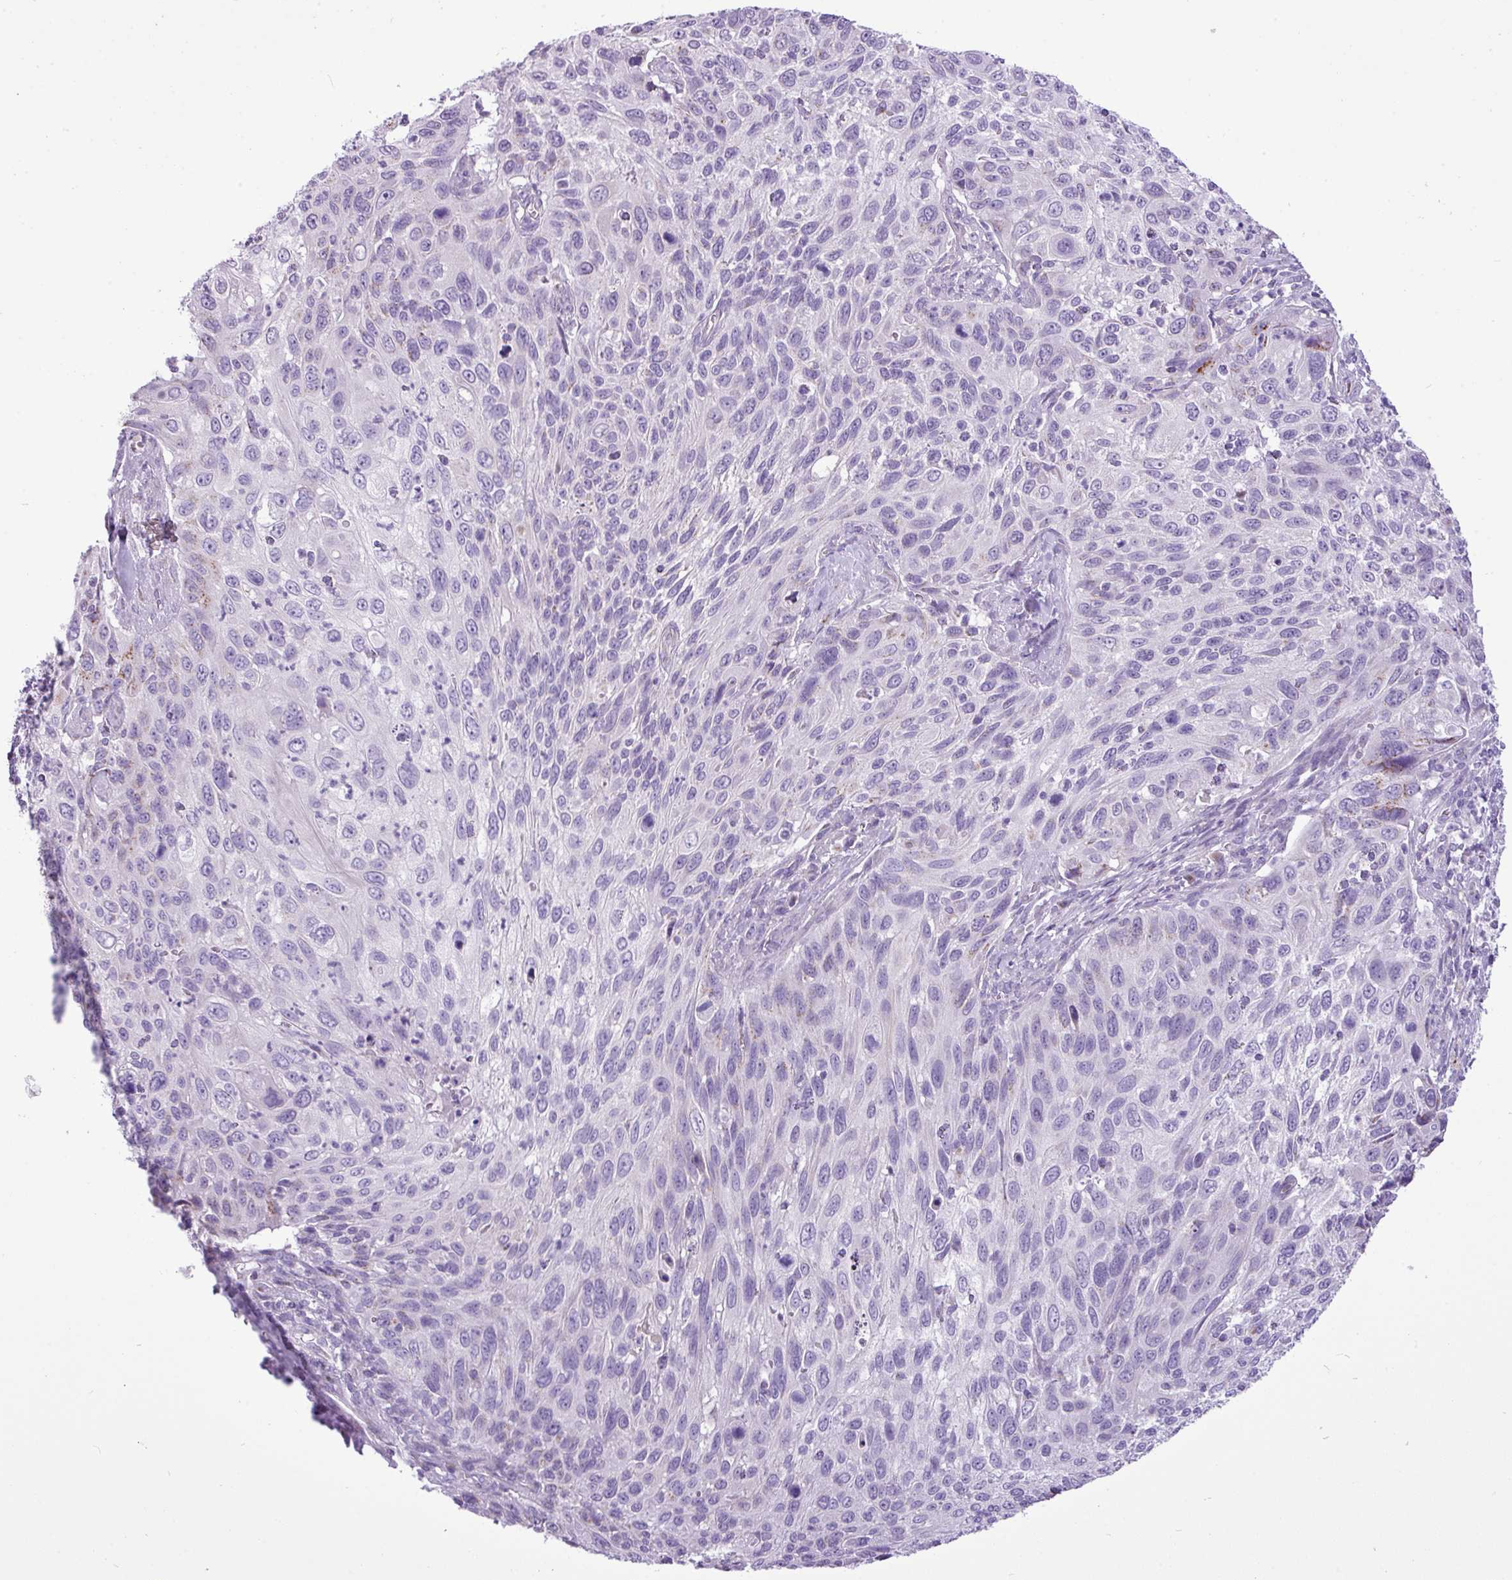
{"staining": {"intensity": "negative", "quantity": "none", "location": "none"}, "tissue": "cervical cancer", "cell_type": "Tumor cells", "image_type": "cancer", "snomed": [{"axis": "morphology", "description": "Squamous cell carcinoma, NOS"}, {"axis": "topography", "description": "Cervix"}], "caption": "Tumor cells are negative for brown protein staining in cervical cancer.", "gene": "FAM43A", "patient": {"sex": "female", "age": 70}}